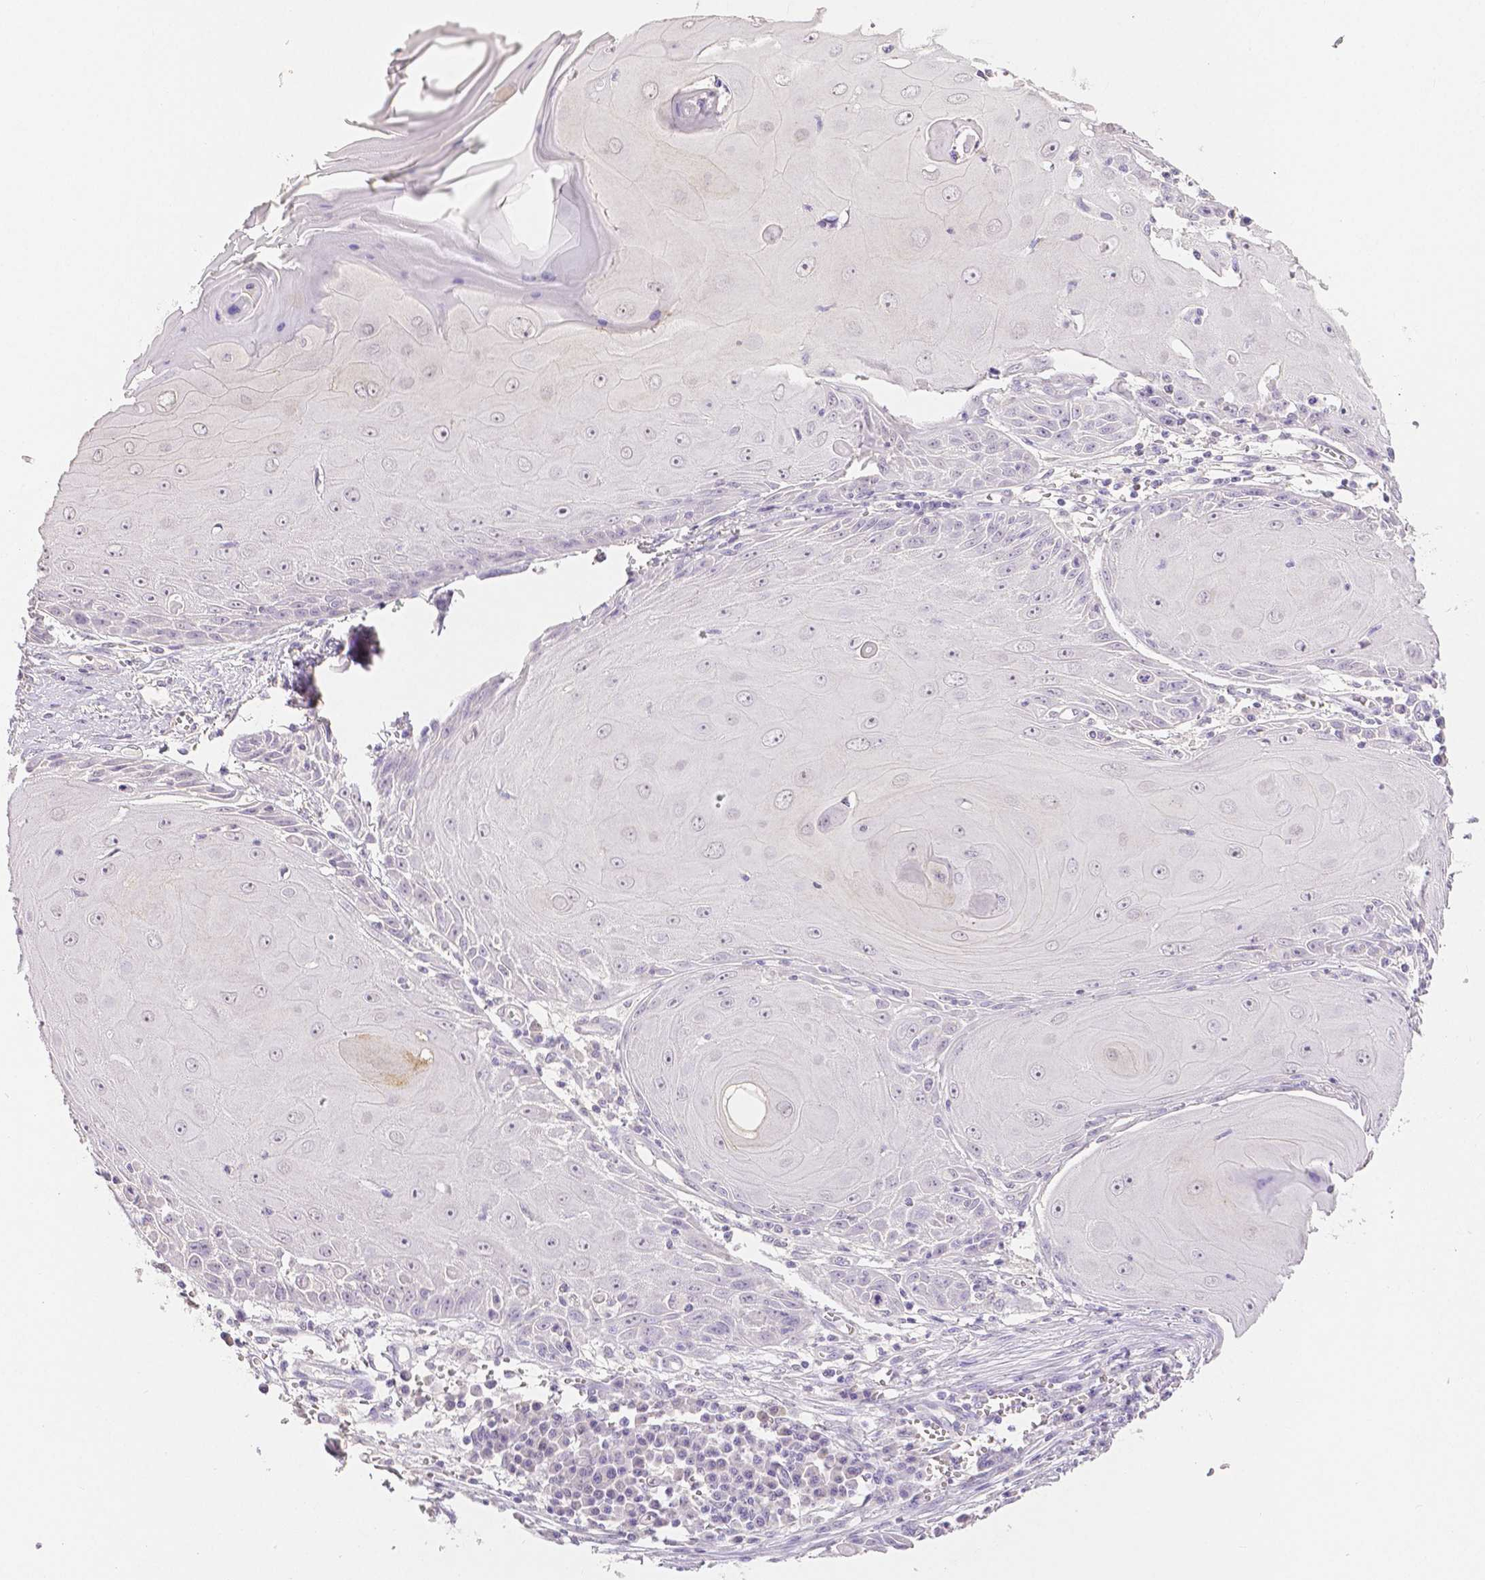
{"staining": {"intensity": "negative", "quantity": "none", "location": "none"}, "tissue": "skin cancer", "cell_type": "Tumor cells", "image_type": "cancer", "snomed": [{"axis": "morphology", "description": "Squamous cell carcinoma, NOS"}, {"axis": "topography", "description": "Skin"}, {"axis": "topography", "description": "Vulva"}], "caption": "Immunohistochemistry (IHC) micrograph of neoplastic tissue: skin cancer (squamous cell carcinoma) stained with DAB shows no significant protein staining in tumor cells.", "gene": "OCLN", "patient": {"sex": "female", "age": 85}}